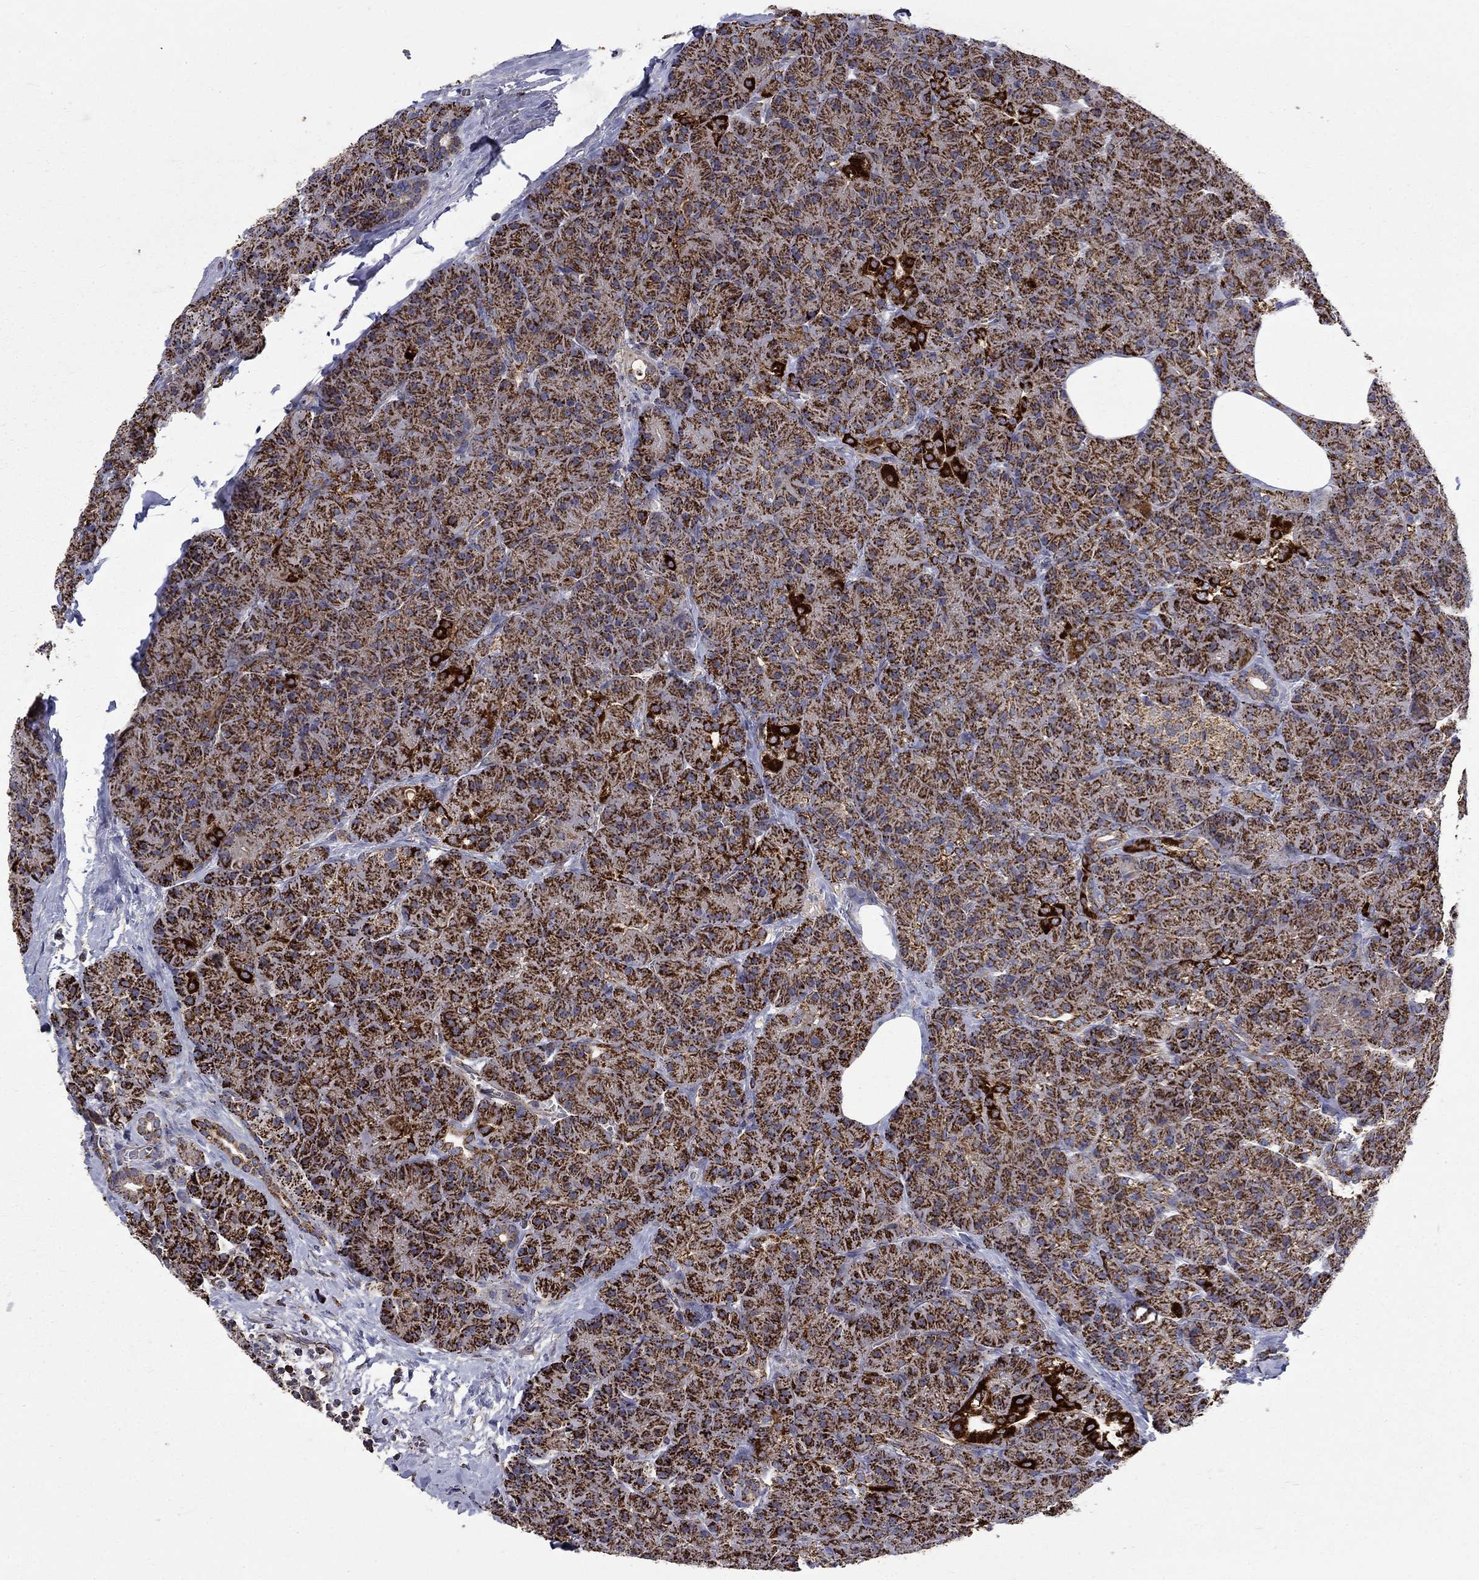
{"staining": {"intensity": "strong", "quantity": "25%-75%", "location": "cytoplasmic/membranous"}, "tissue": "pancreas", "cell_type": "Exocrine glandular cells", "image_type": "normal", "snomed": [{"axis": "morphology", "description": "Normal tissue, NOS"}, {"axis": "topography", "description": "Pancreas"}], "caption": "About 25%-75% of exocrine glandular cells in normal human pancreas show strong cytoplasmic/membranous protein staining as visualized by brown immunohistochemical staining.", "gene": "PCBP3", "patient": {"sex": "male", "age": 57}}